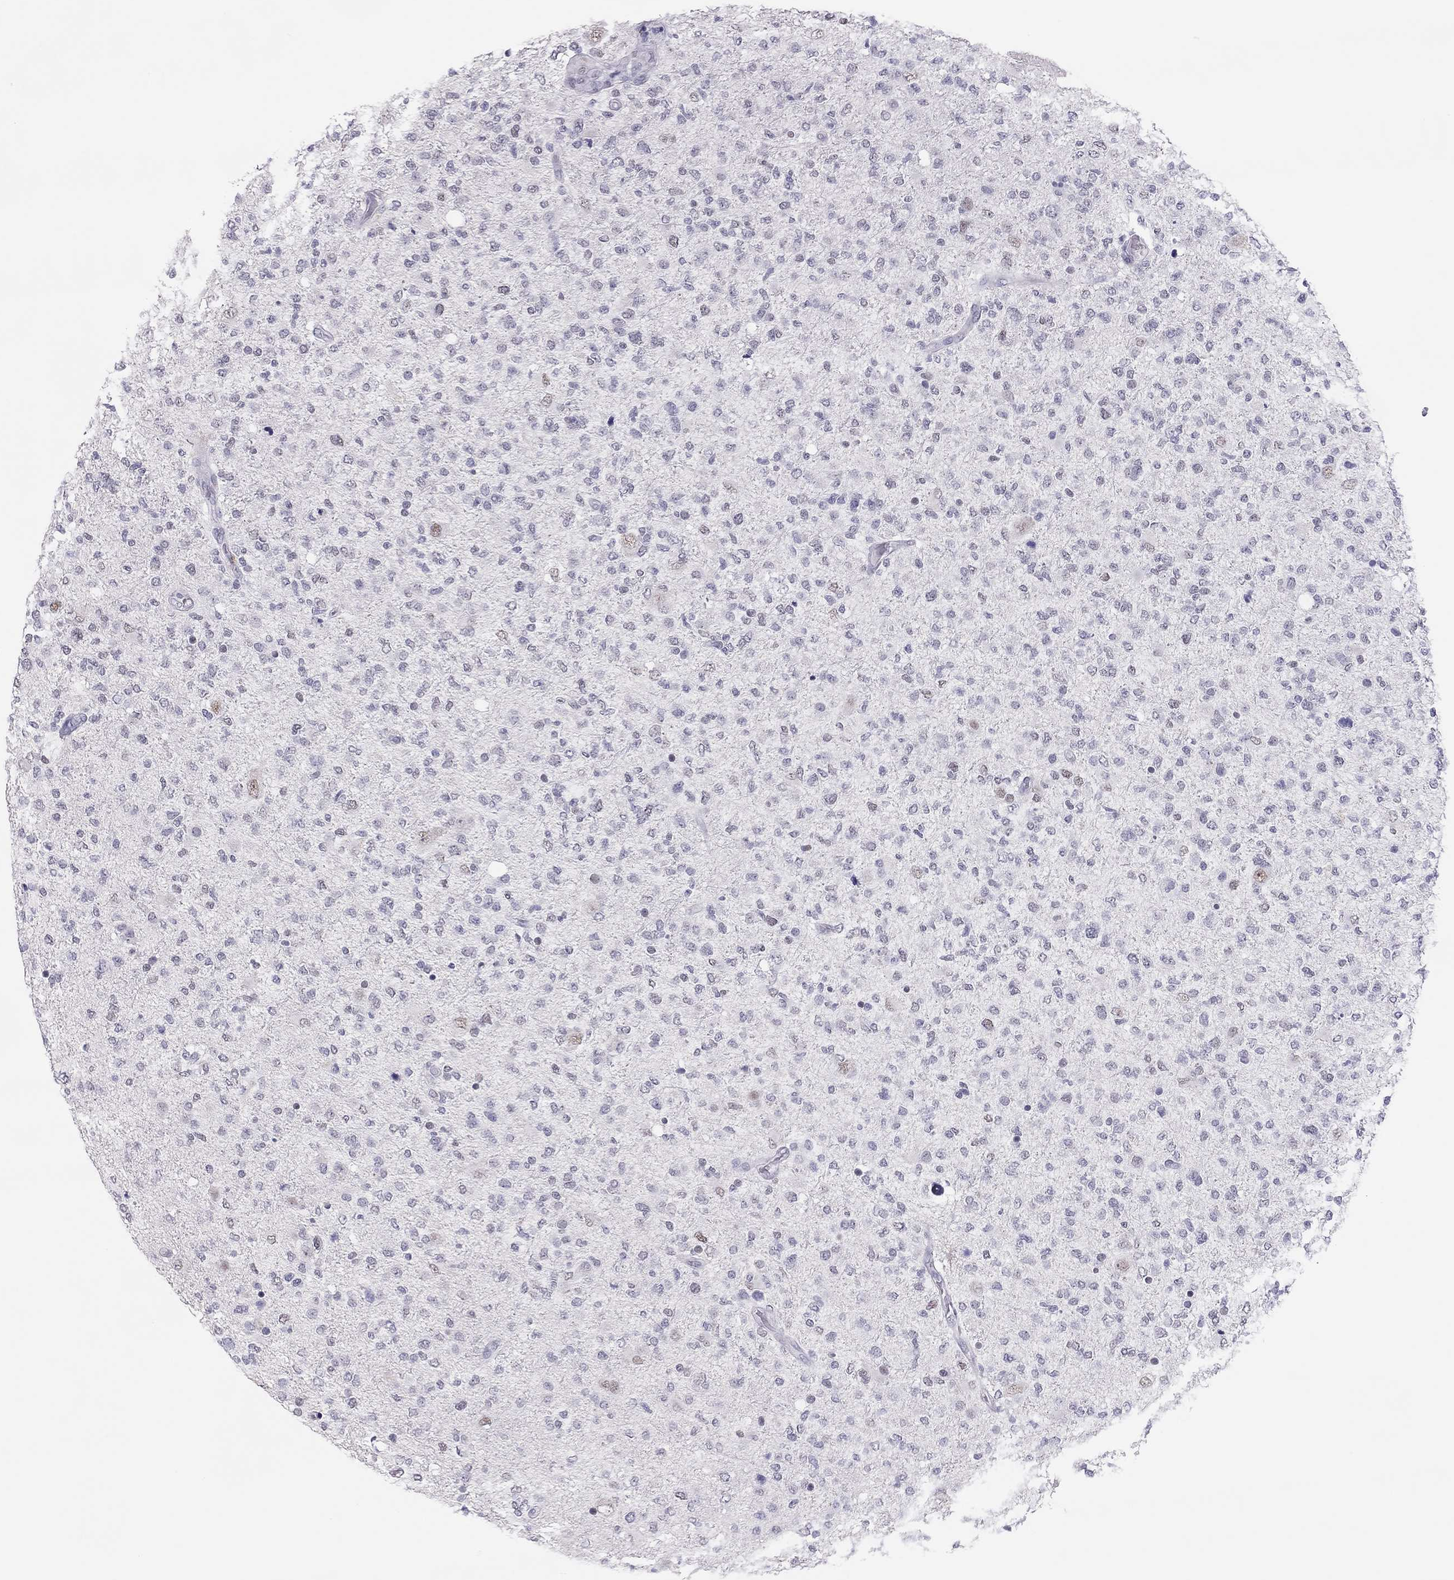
{"staining": {"intensity": "negative", "quantity": "none", "location": "none"}, "tissue": "glioma", "cell_type": "Tumor cells", "image_type": "cancer", "snomed": [{"axis": "morphology", "description": "Glioma, malignant, High grade"}, {"axis": "topography", "description": "Cerebral cortex"}], "caption": "Immunohistochemistry photomicrograph of malignant glioma (high-grade) stained for a protein (brown), which exhibits no staining in tumor cells. (DAB (3,3'-diaminobenzidine) IHC visualized using brightfield microscopy, high magnification).", "gene": "PHOX2A", "patient": {"sex": "male", "age": 70}}